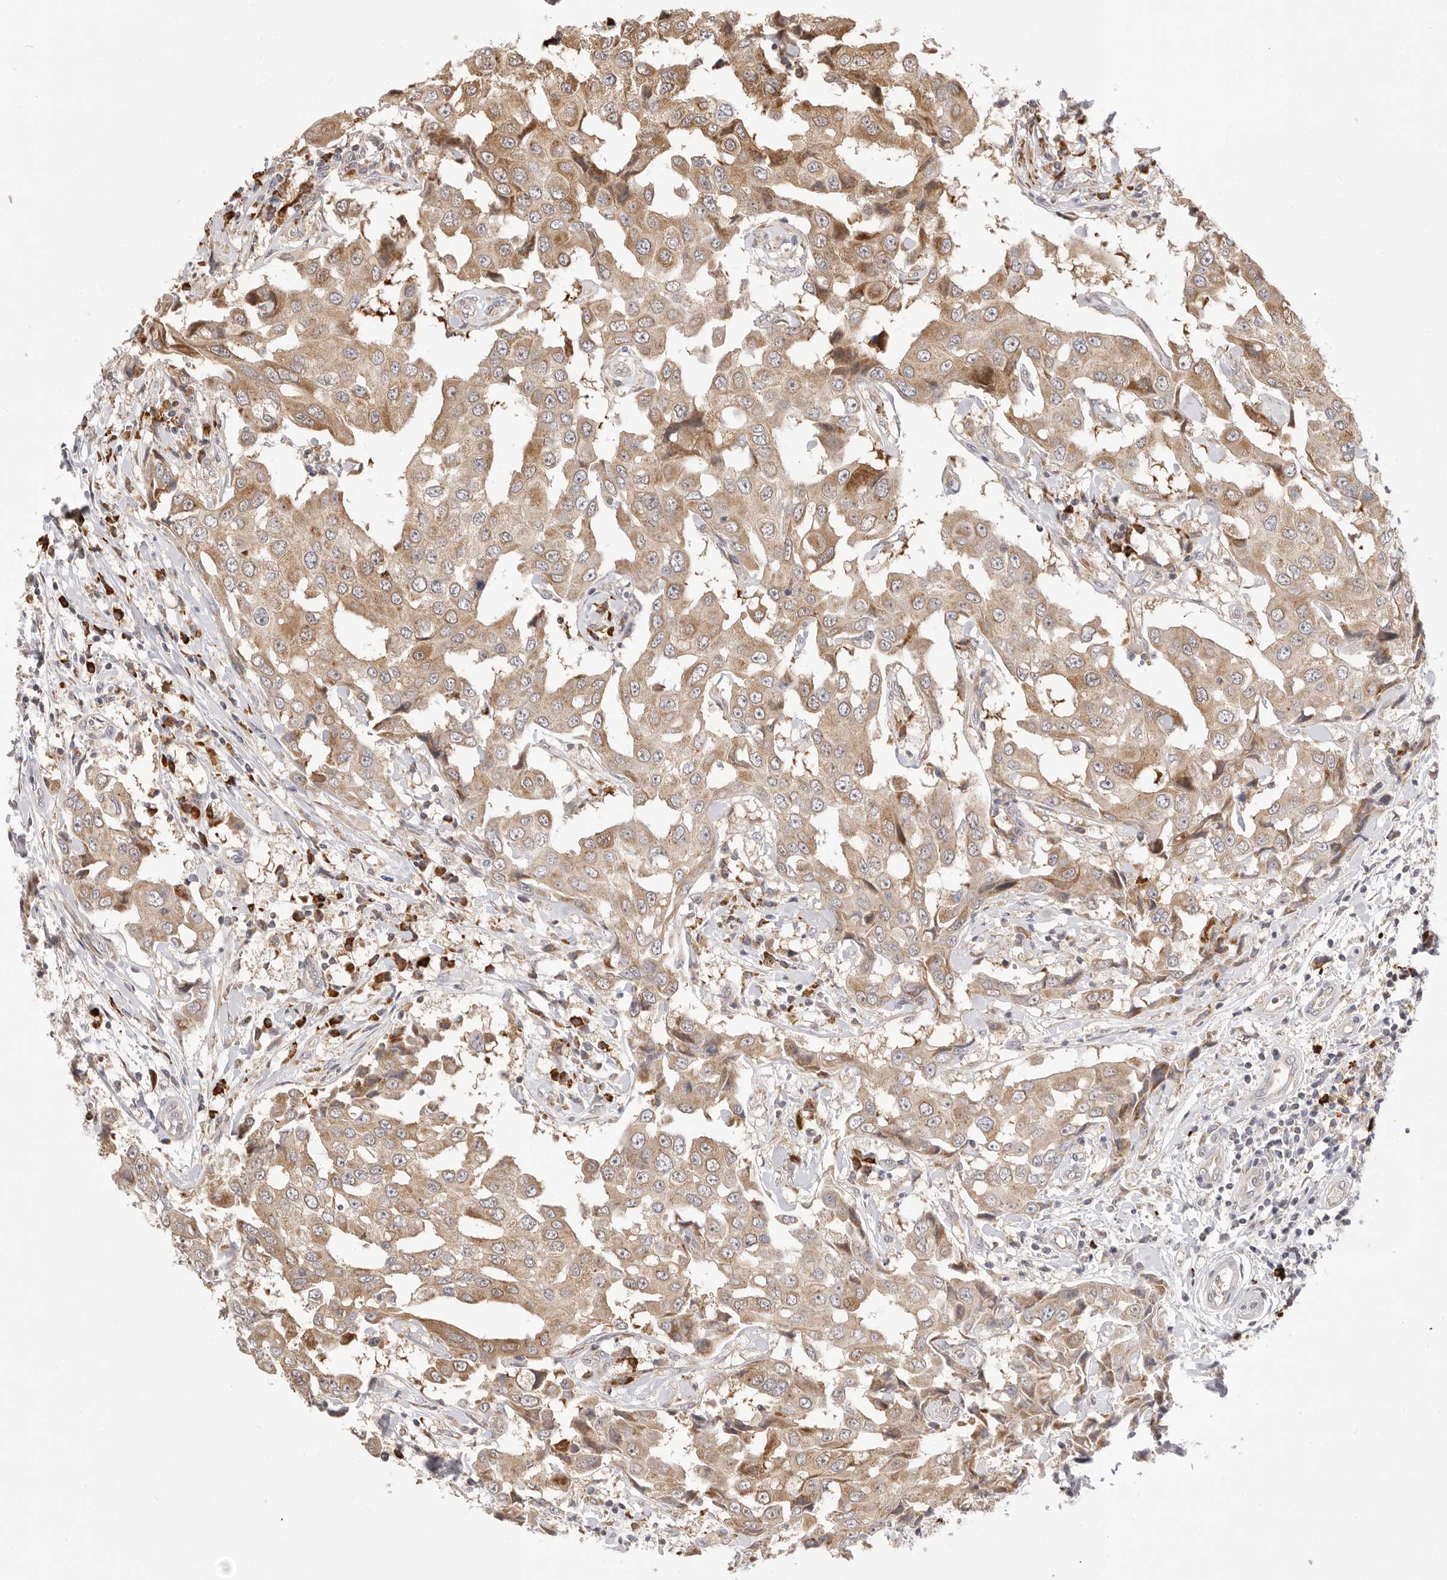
{"staining": {"intensity": "moderate", "quantity": ">75%", "location": "cytoplasmic/membranous"}, "tissue": "breast cancer", "cell_type": "Tumor cells", "image_type": "cancer", "snomed": [{"axis": "morphology", "description": "Duct carcinoma"}, {"axis": "topography", "description": "Breast"}], "caption": "Immunohistochemistry (IHC) histopathology image of human breast cancer stained for a protein (brown), which reveals medium levels of moderate cytoplasmic/membranous staining in approximately >75% of tumor cells.", "gene": "USH1C", "patient": {"sex": "female", "age": 27}}